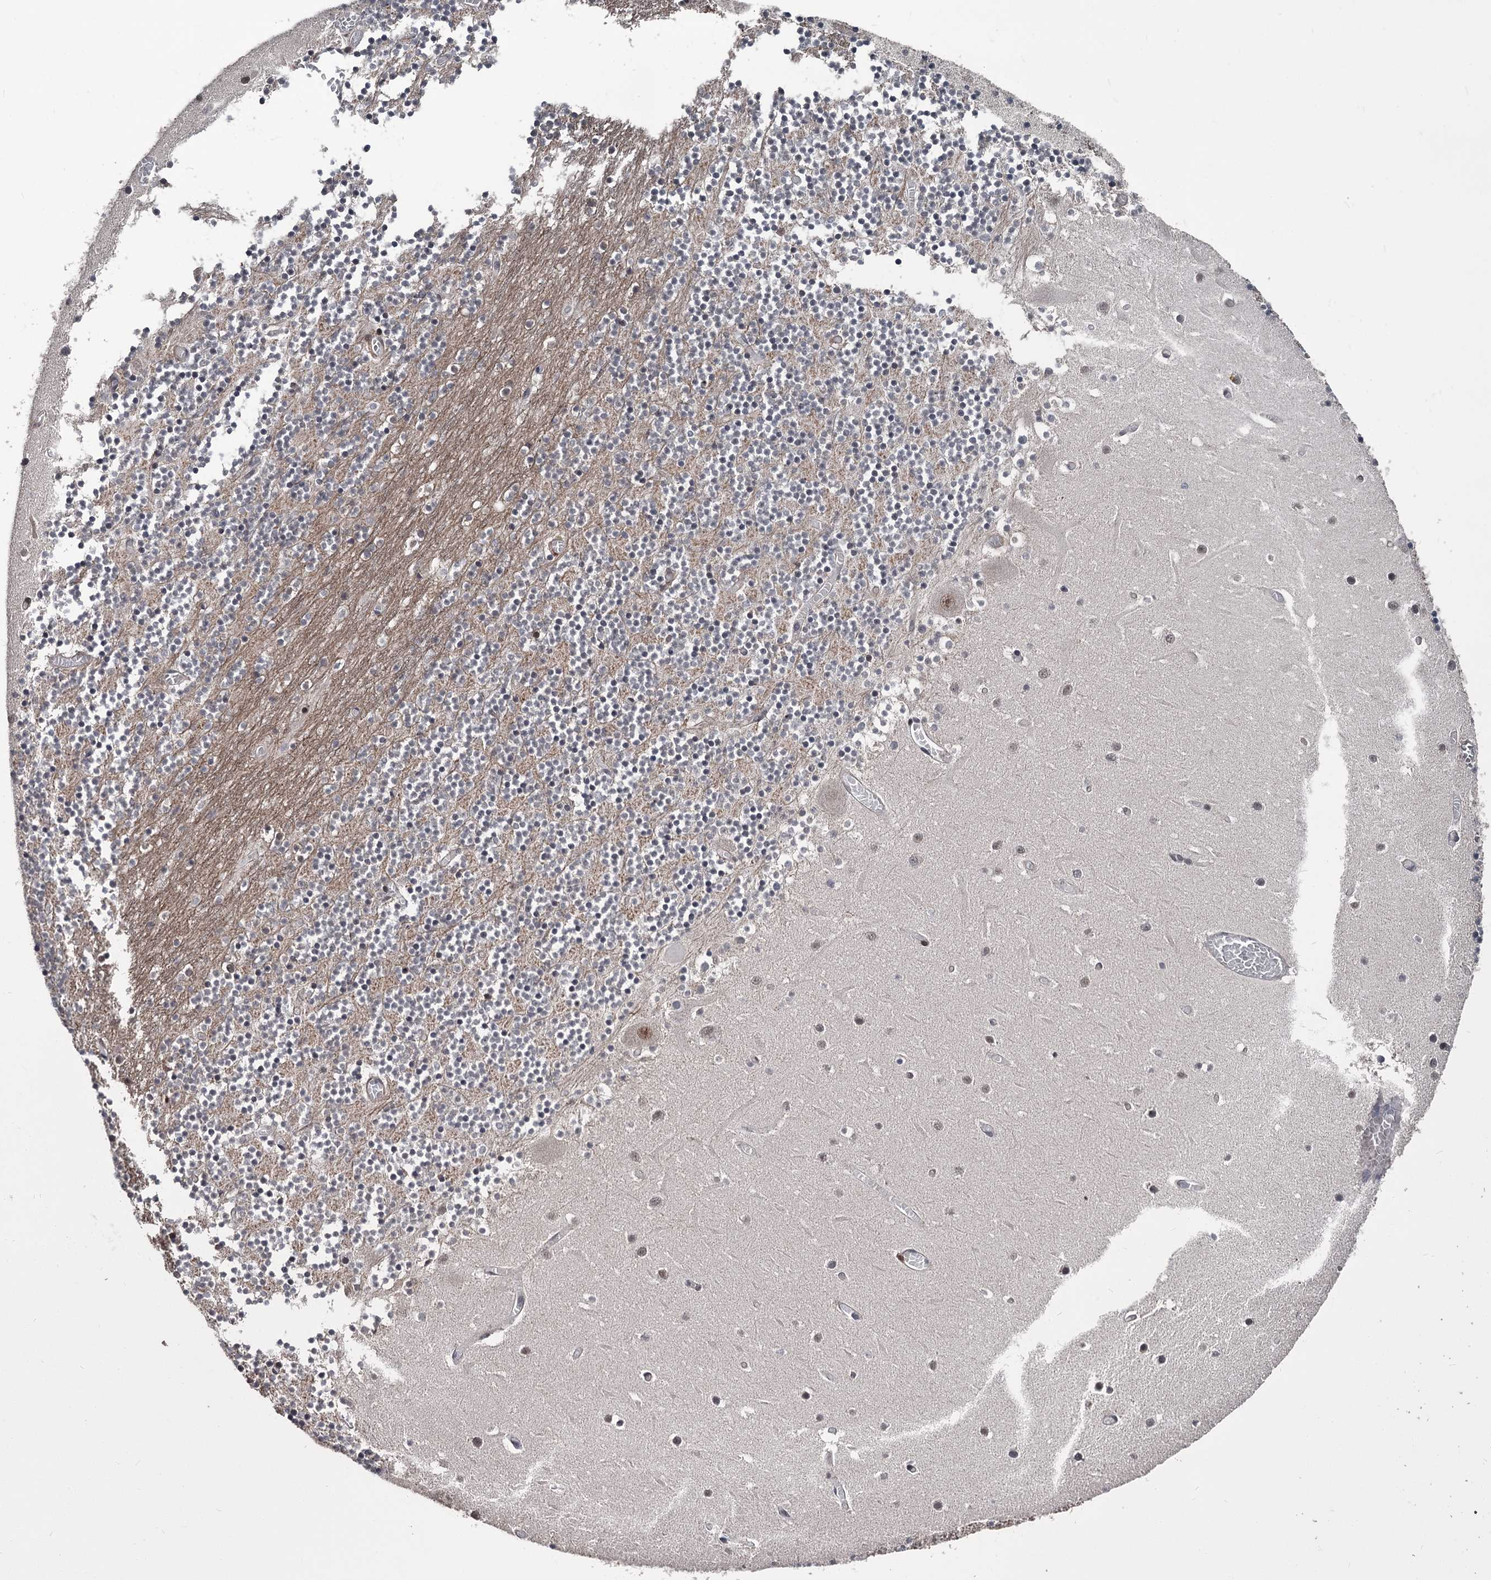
{"staining": {"intensity": "moderate", "quantity": "25%-75%", "location": "cytoplasmic/membranous"}, "tissue": "cerebellum", "cell_type": "Cells in granular layer", "image_type": "normal", "snomed": [{"axis": "morphology", "description": "Normal tissue, NOS"}, {"axis": "topography", "description": "Cerebellum"}], "caption": "High-magnification brightfield microscopy of benign cerebellum stained with DAB (brown) and counterstained with hematoxylin (blue). cells in granular layer exhibit moderate cytoplasmic/membranous staining is seen in approximately25%-75% of cells. The staining is performed using DAB brown chromogen to label protein expression. The nuclei are counter-stained blue using hematoxylin.", "gene": "CDC42EP2", "patient": {"sex": "female", "age": 28}}